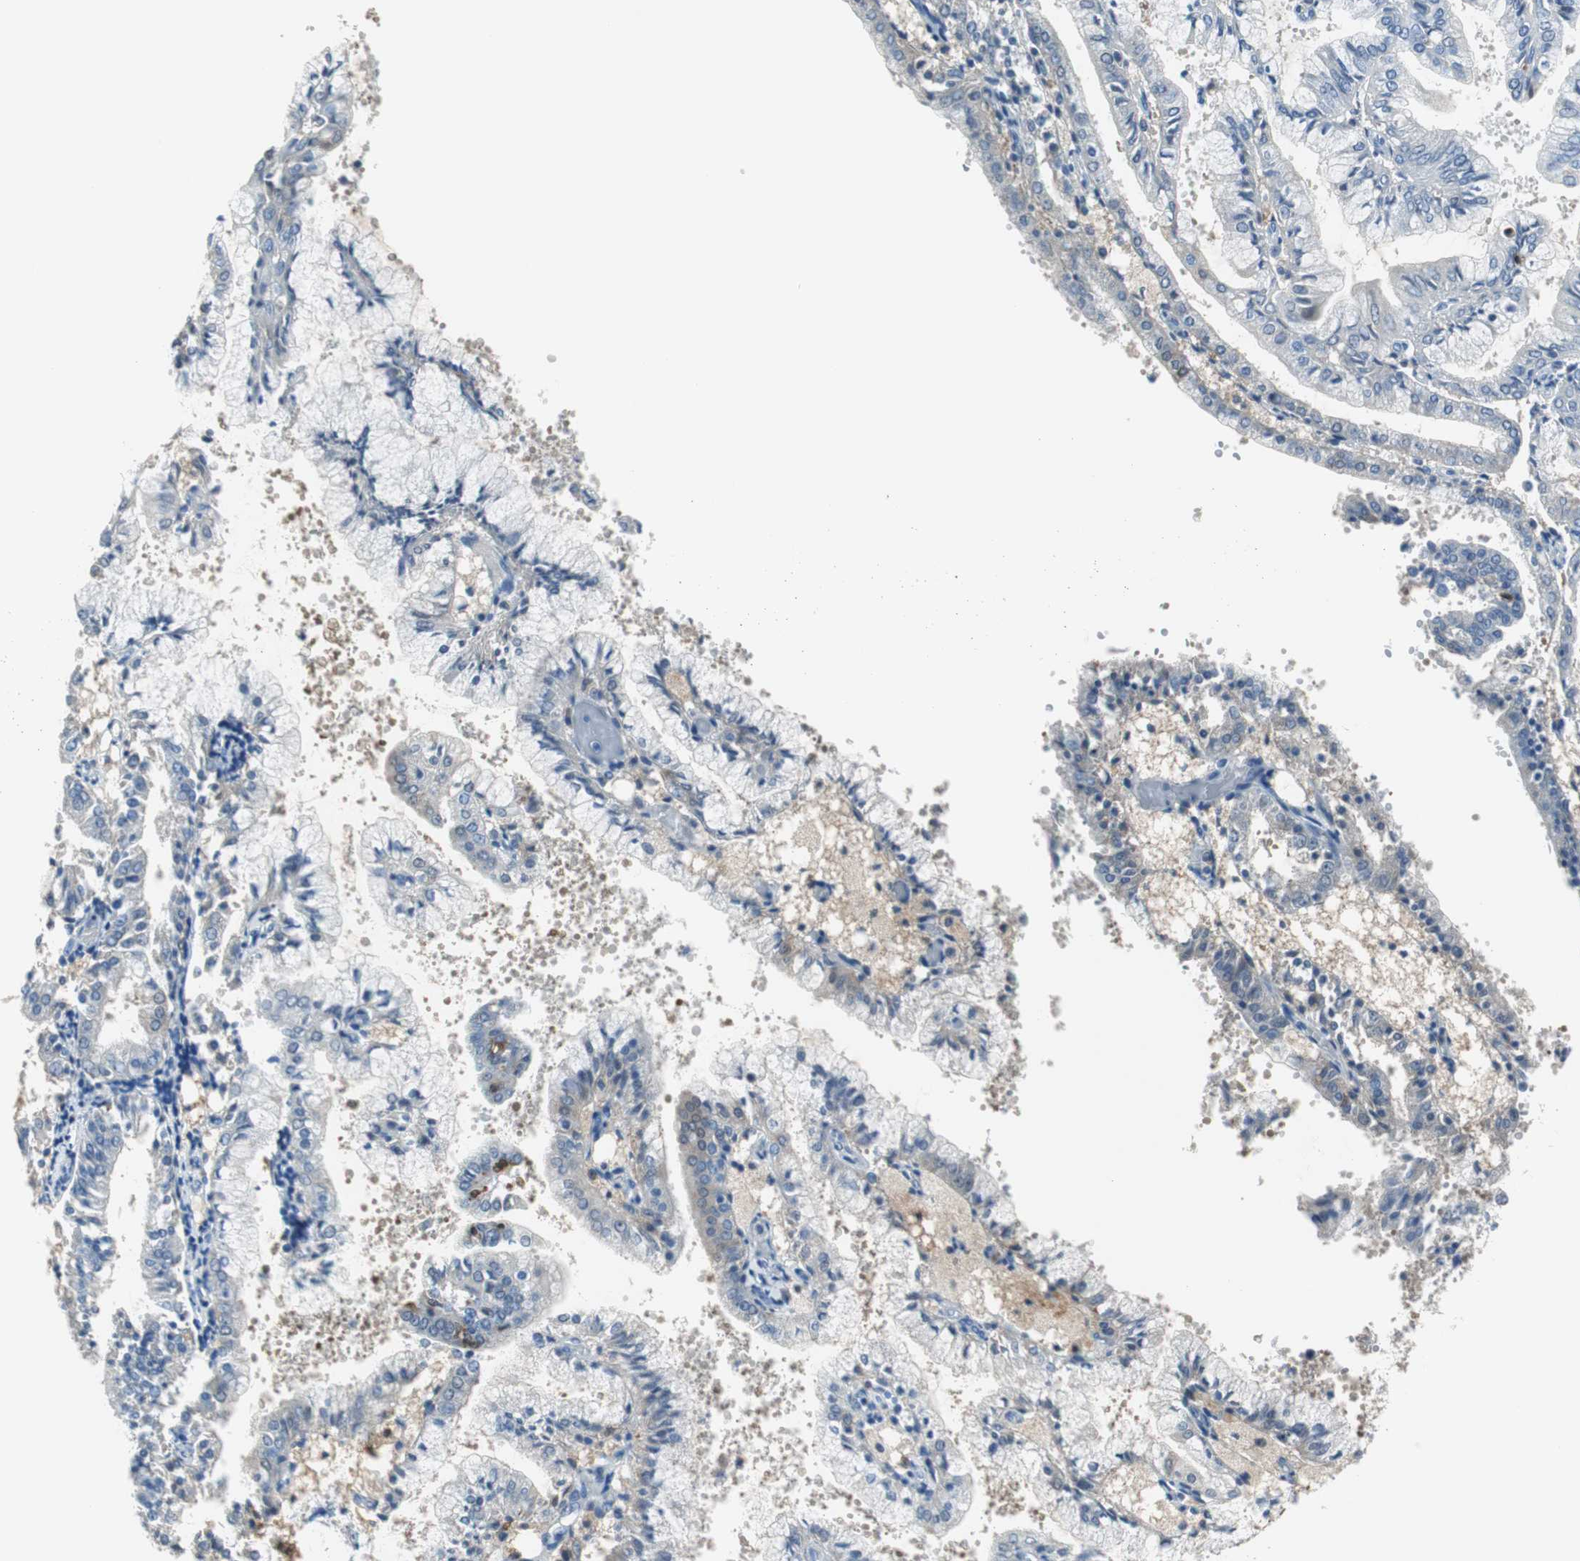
{"staining": {"intensity": "negative", "quantity": "none", "location": "none"}, "tissue": "endometrial cancer", "cell_type": "Tumor cells", "image_type": "cancer", "snomed": [{"axis": "morphology", "description": "Adenocarcinoma, NOS"}, {"axis": "topography", "description": "Endometrium"}], "caption": "DAB immunohistochemical staining of human endometrial adenocarcinoma exhibits no significant expression in tumor cells.", "gene": "FBP1", "patient": {"sex": "female", "age": 63}}